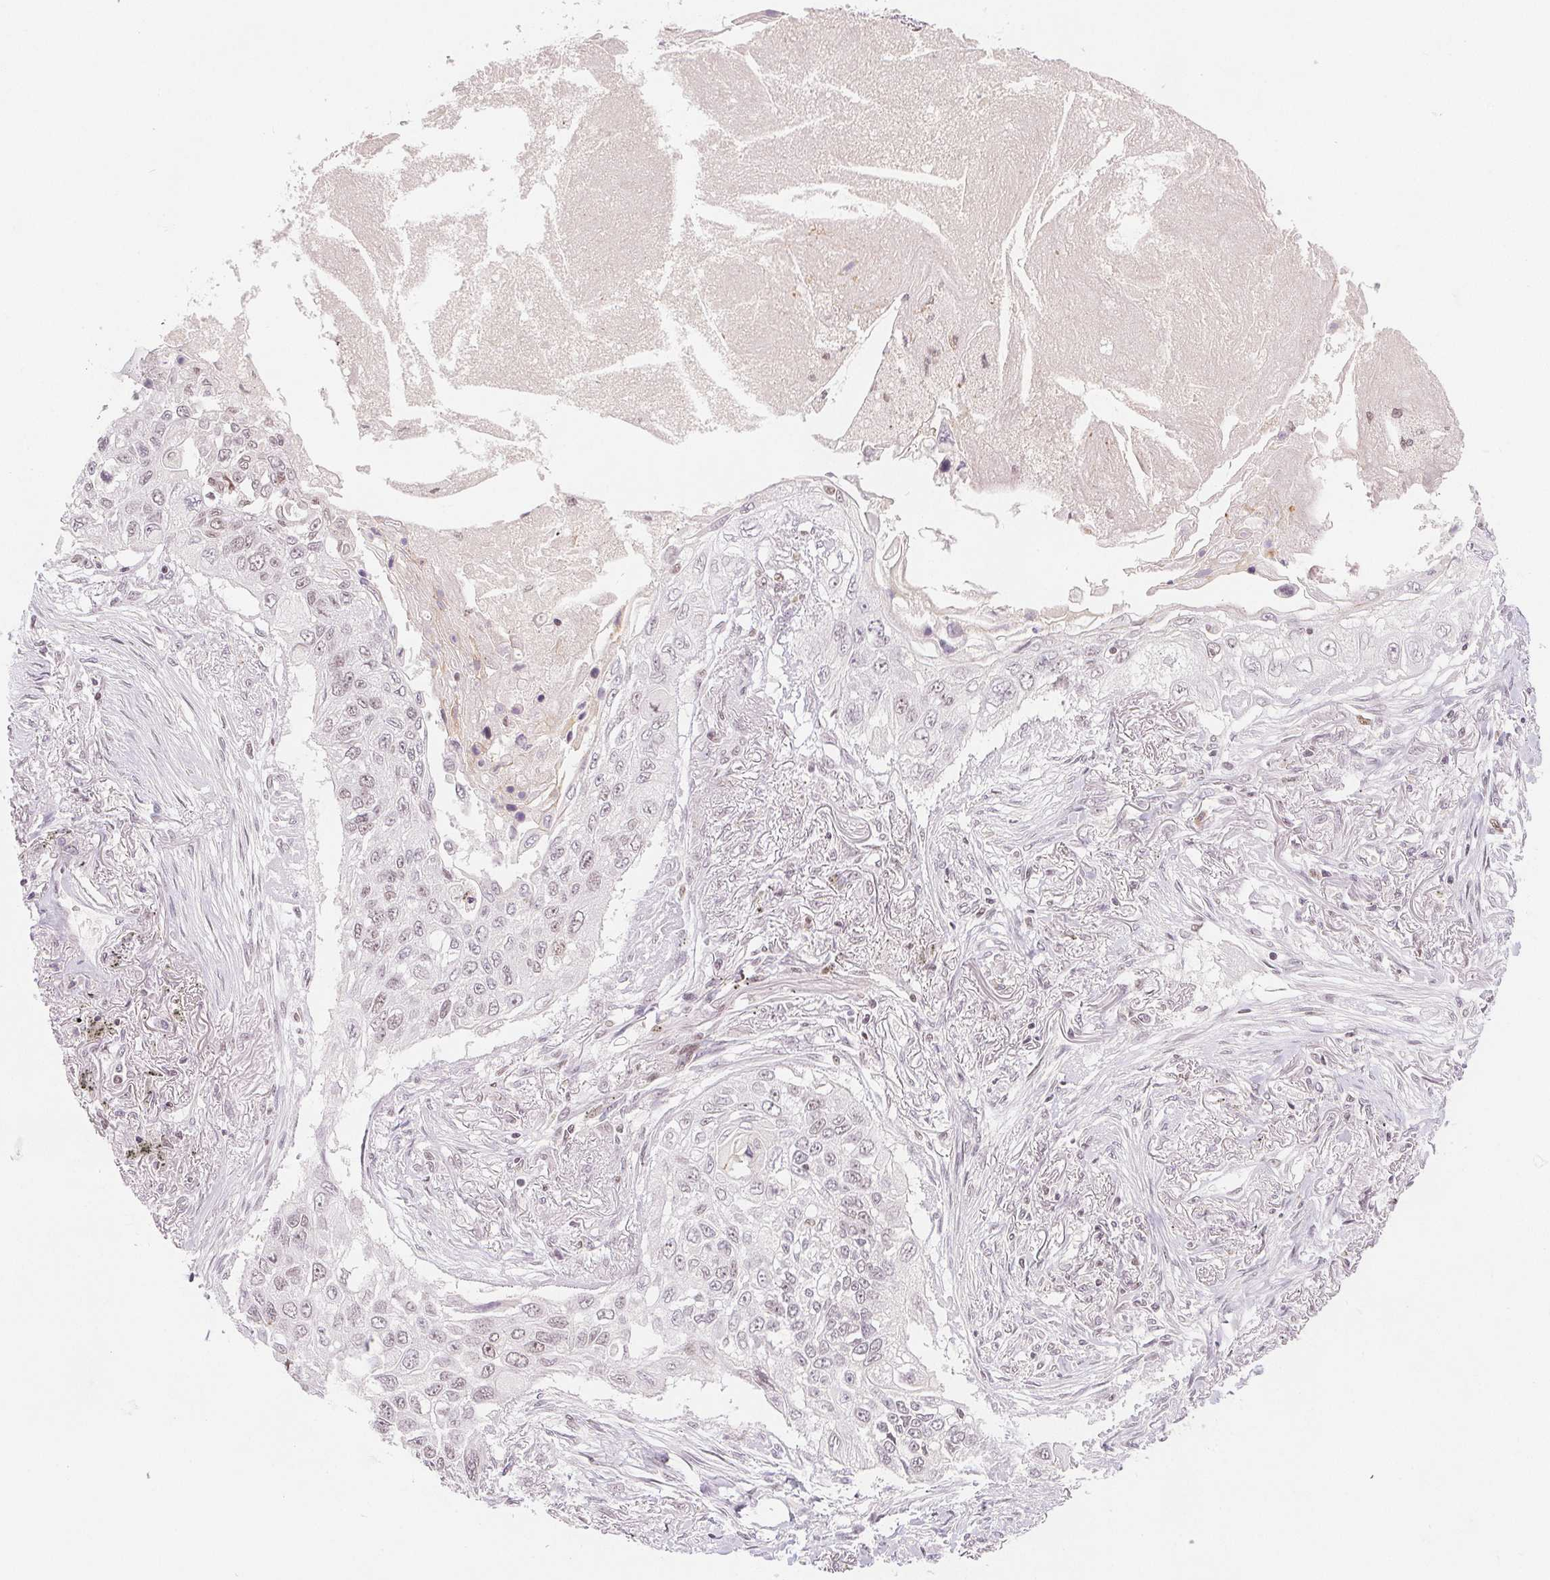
{"staining": {"intensity": "weak", "quantity": "<25%", "location": "nuclear"}, "tissue": "lung cancer", "cell_type": "Tumor cells", "image_type": "cancer", "snomed": [{"axis": "morphology", "description": "Squamous cell carcinoma, NOS"}, {"axis": "topography", "description": "Lung"}], "caption": "An image of lung cancer (squamous cell carcinoma) stained for a protein exhibits no brown staining in tumor cells. The staining is performed using DAB brown chromogen with nuclei counter-stained in using hematoxylin.", "gene": "DEK", "patient": {"sex": "male", "age": 75}}